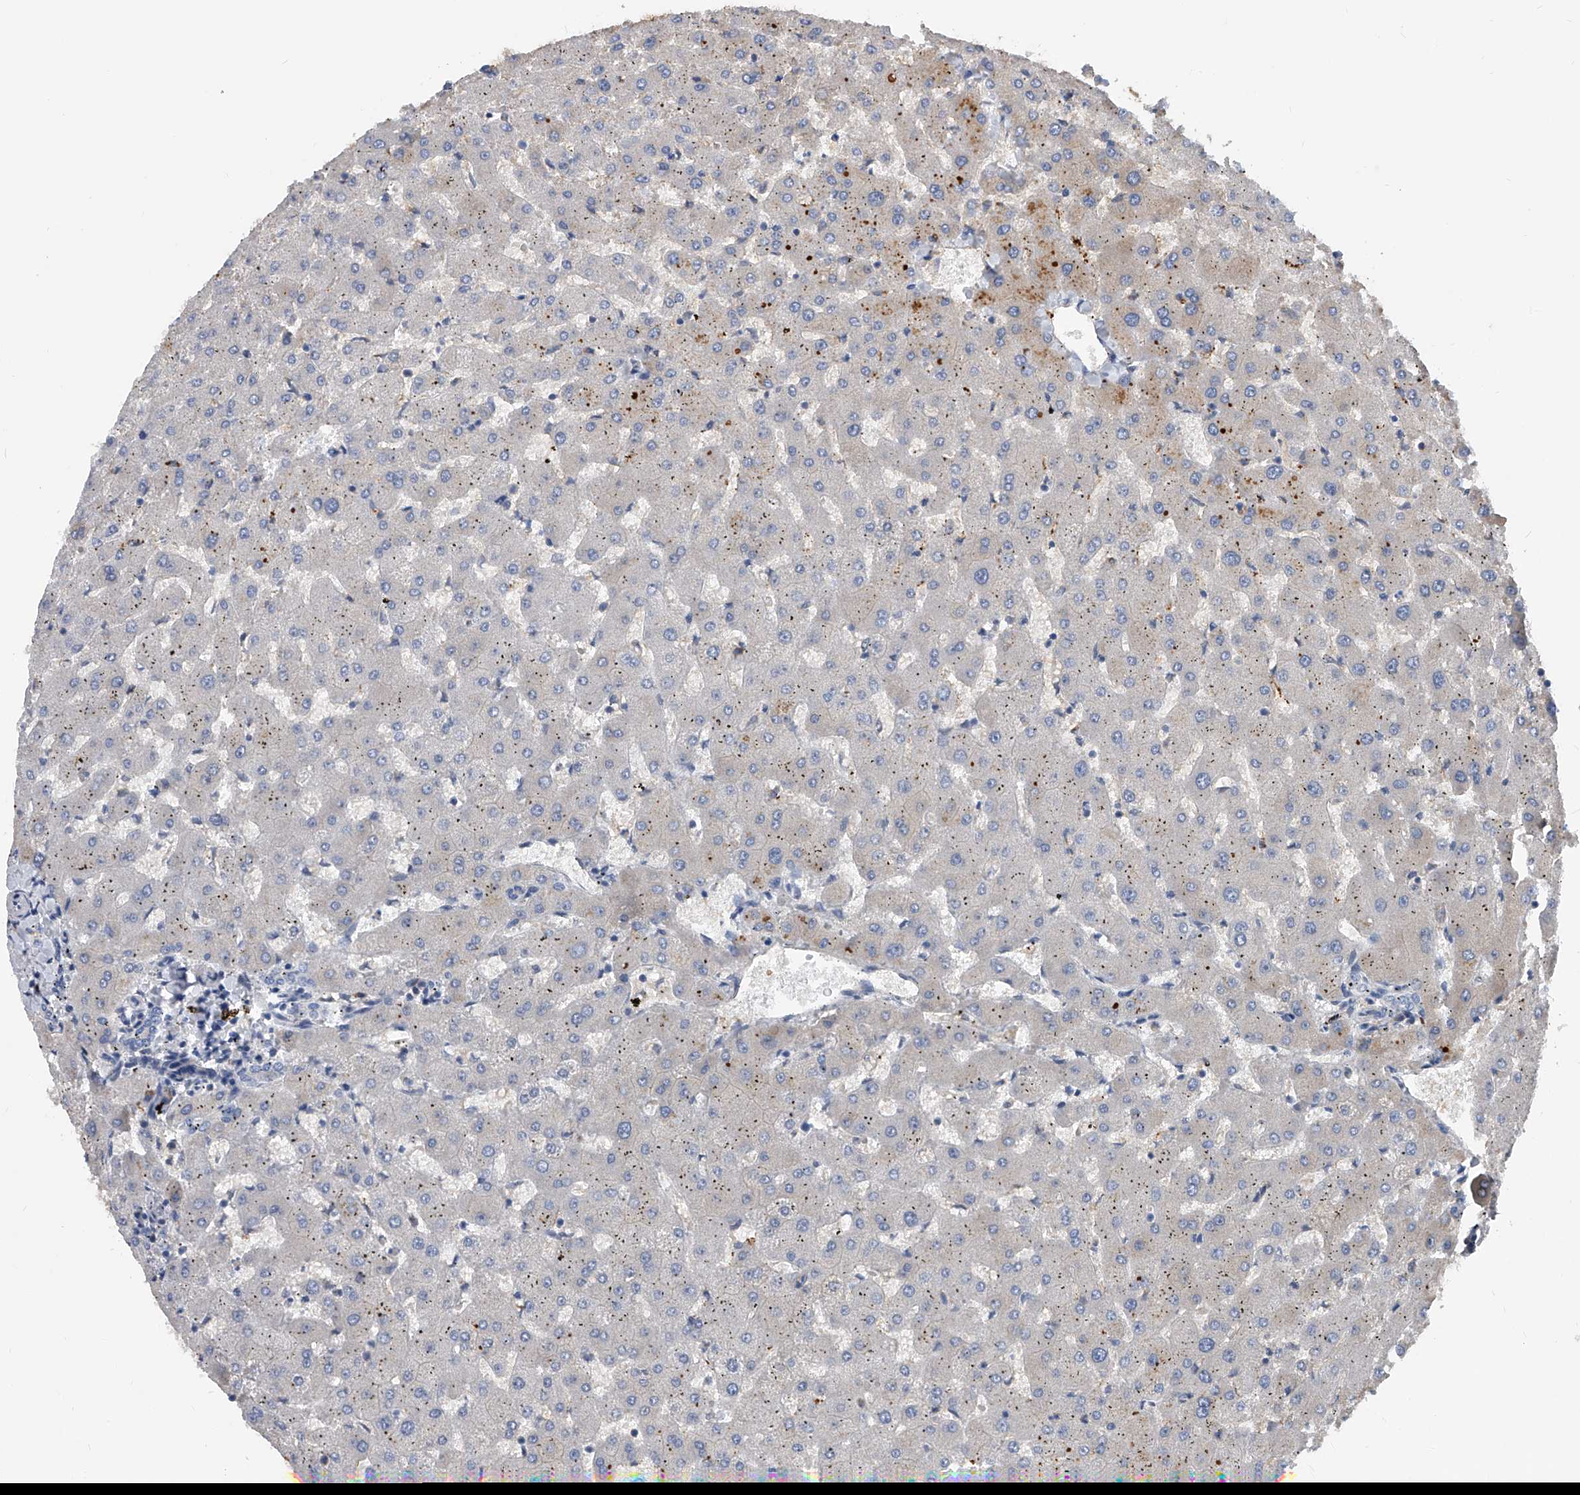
{"staining": {"intensity": "negative", "quantity": "none", "location": "none"}, "tissue": "liver", "cell_type": "Cholangiocytes", "image_type": "normal", "snomed": [{"axis": "morphology", "description": "Normal tissue, NOS"}, {"axis": "topography", "description": "Liver"}], "caption": "Immunohistochemistry of normal human liver exhibits no staining in cholangiocytes. (Stains: DAB (3,3'-diaminobenzidine) IHC with hematoxylin counter stain, Microscopy: brightfield microscopy at high magnification).", "gene": "ZNF25", "patient": {"sex": "female", "age": 63}}